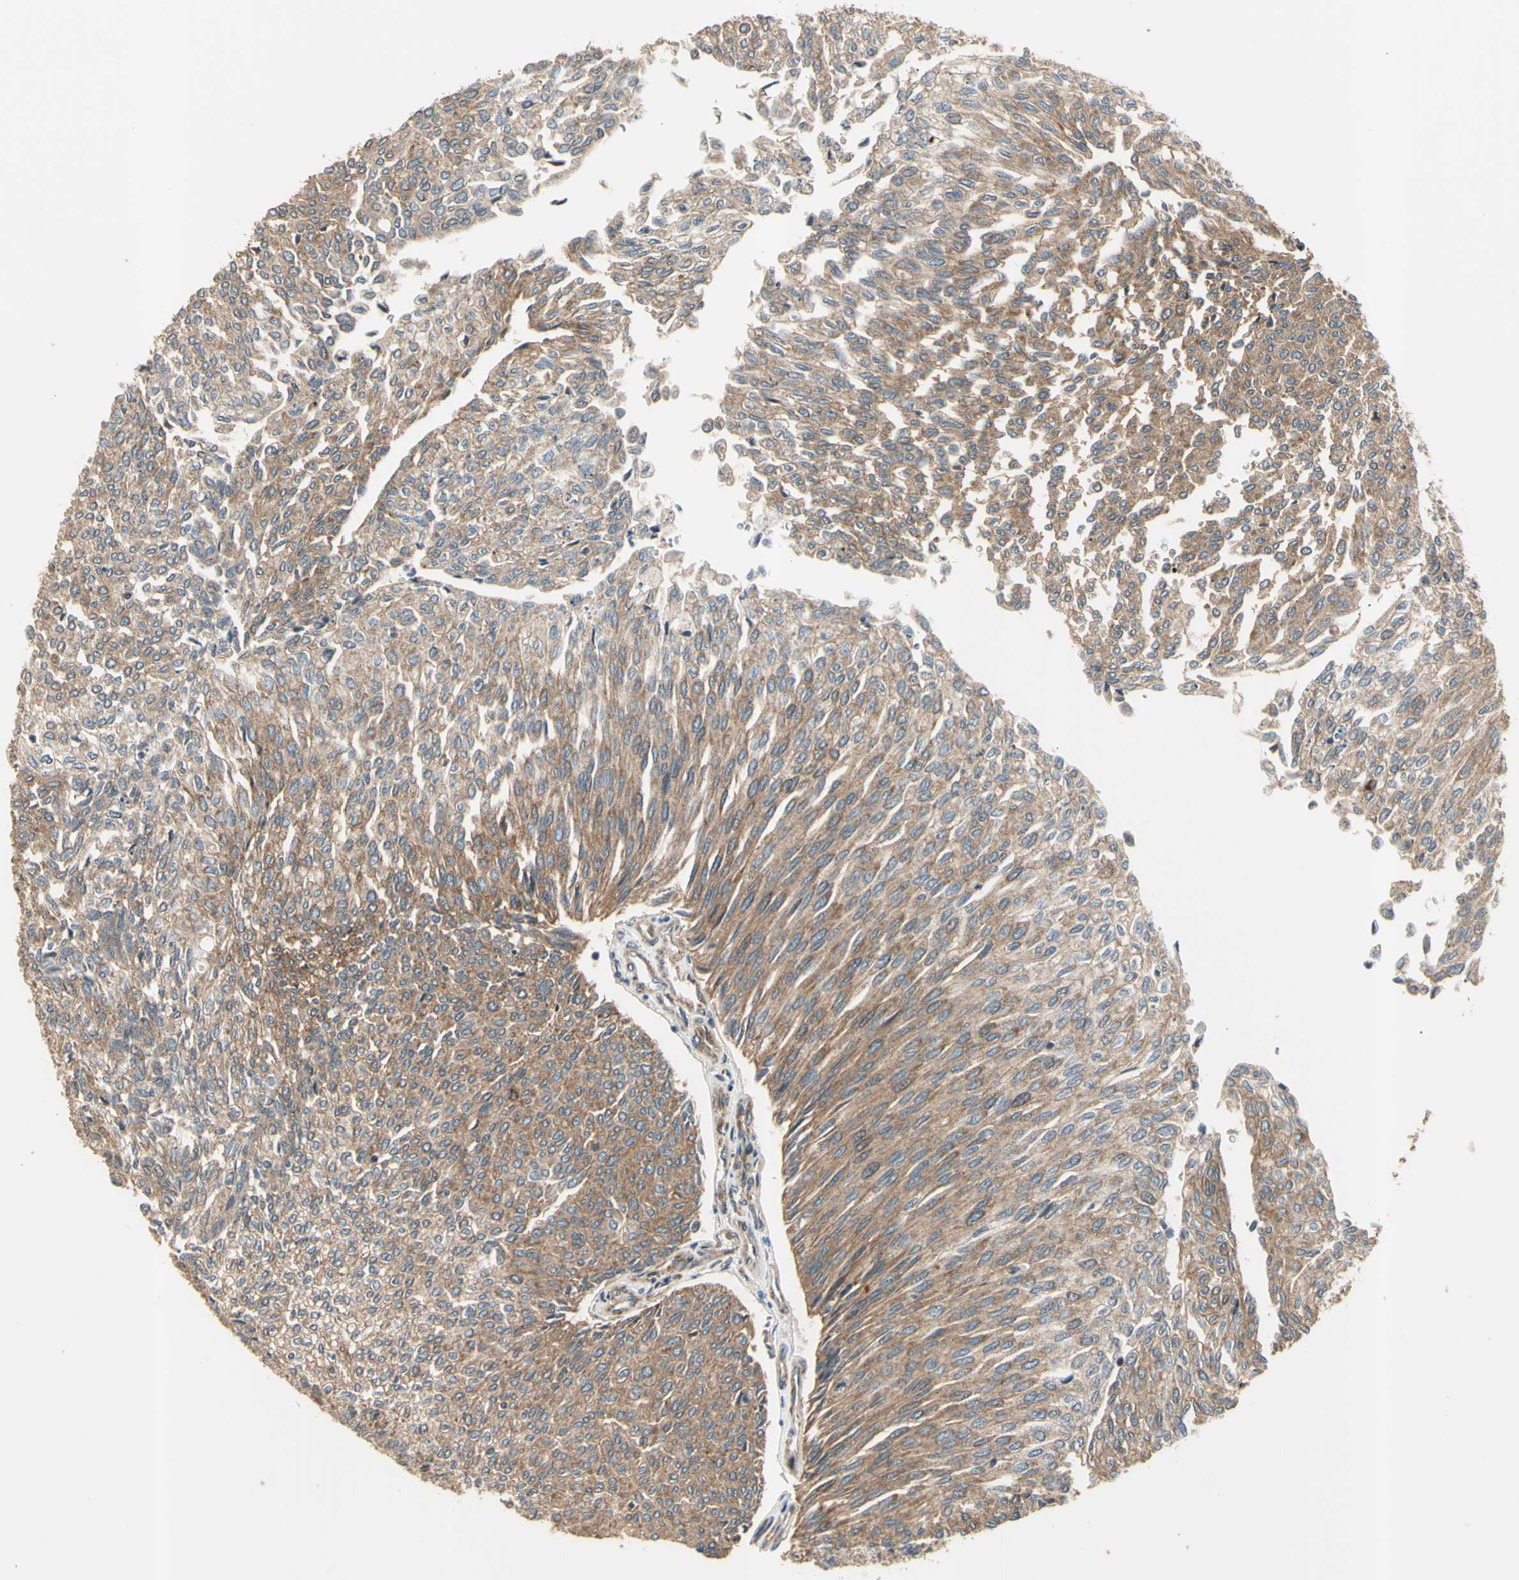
{"staining": {"intensity": "moderate", "quantity": ">75%", "location": "cytoplasmic/membranous"}, "tissue": "urothelial cancer", "cell_type": "Tumor cells", "image_type": "cancer", "snomed": [{"axis": "morphology", "description": "Urothelial carcinoma, Low grade"}, {"axis": "topography", "description": "Urinary bladder"}], "caption": "Immunohistochemical staining of urothelial carcinoma (low-grade) shows moderate cytoplasmic/membranous protein positivity in approximately >75% of tumor cells.", "gene": "EFNB2", "patient": {"sex": "female", "age": 79}}